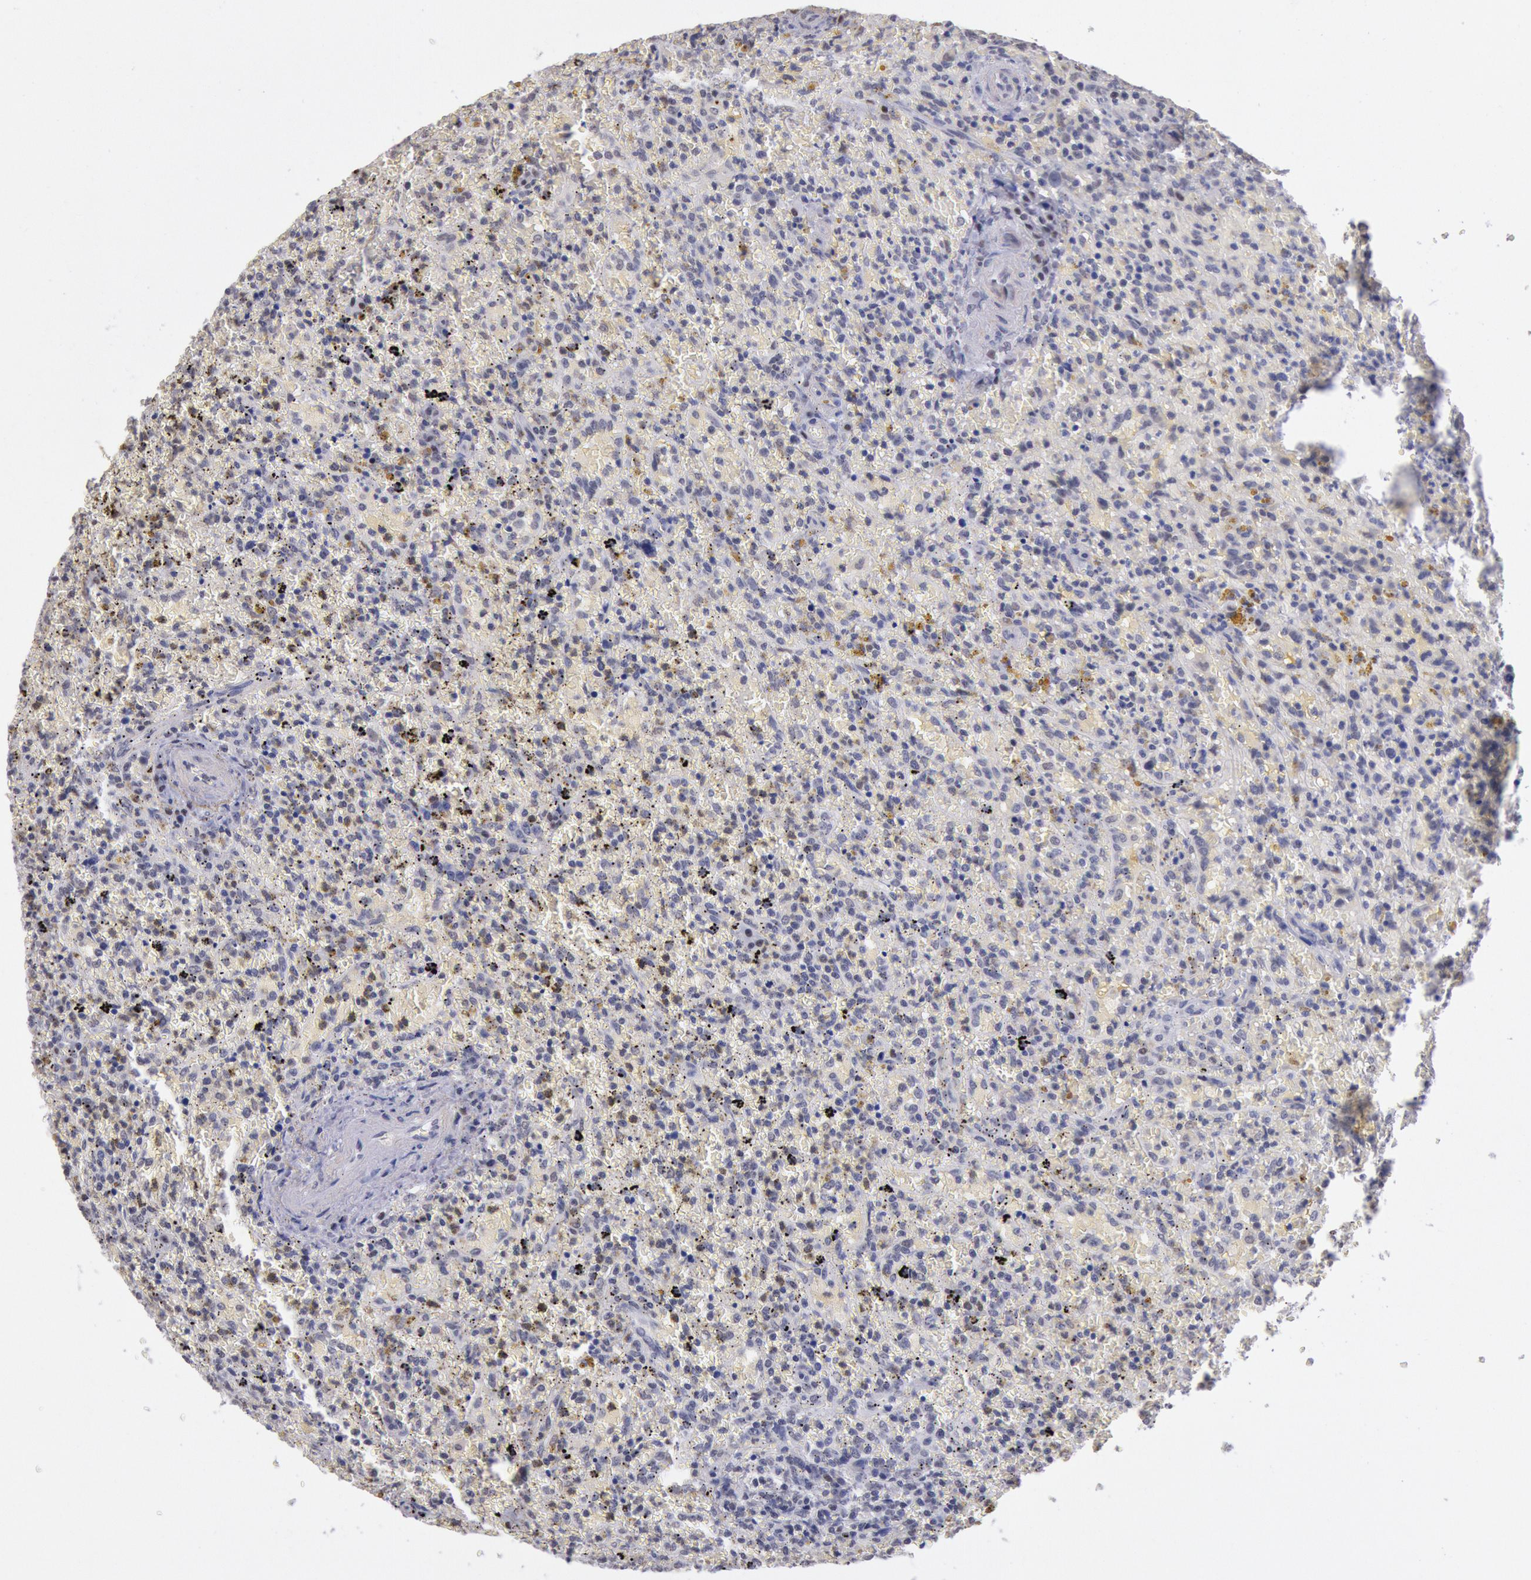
{"staining": {"intensity": "negative", "quantity": "none", "location": "none"}, "tissue": "lymphoma", "cell_type": "Tumor cells", "image_type": "cancer", "snomed": [{"axis": "morphology", "description": "Malignant lymphoma, non-Hodgkin's type, High grade"}, {"axis": "topography", "description": "Spleen"}, {"axis": "topography", "description": "Lymph node"}], "caption": "Human lymphoma stained for a protein using immunohistochemistry displays no expression in tumor cells.", "gene": "MYH7", "patient": {"sex": "female", "age": 70}}